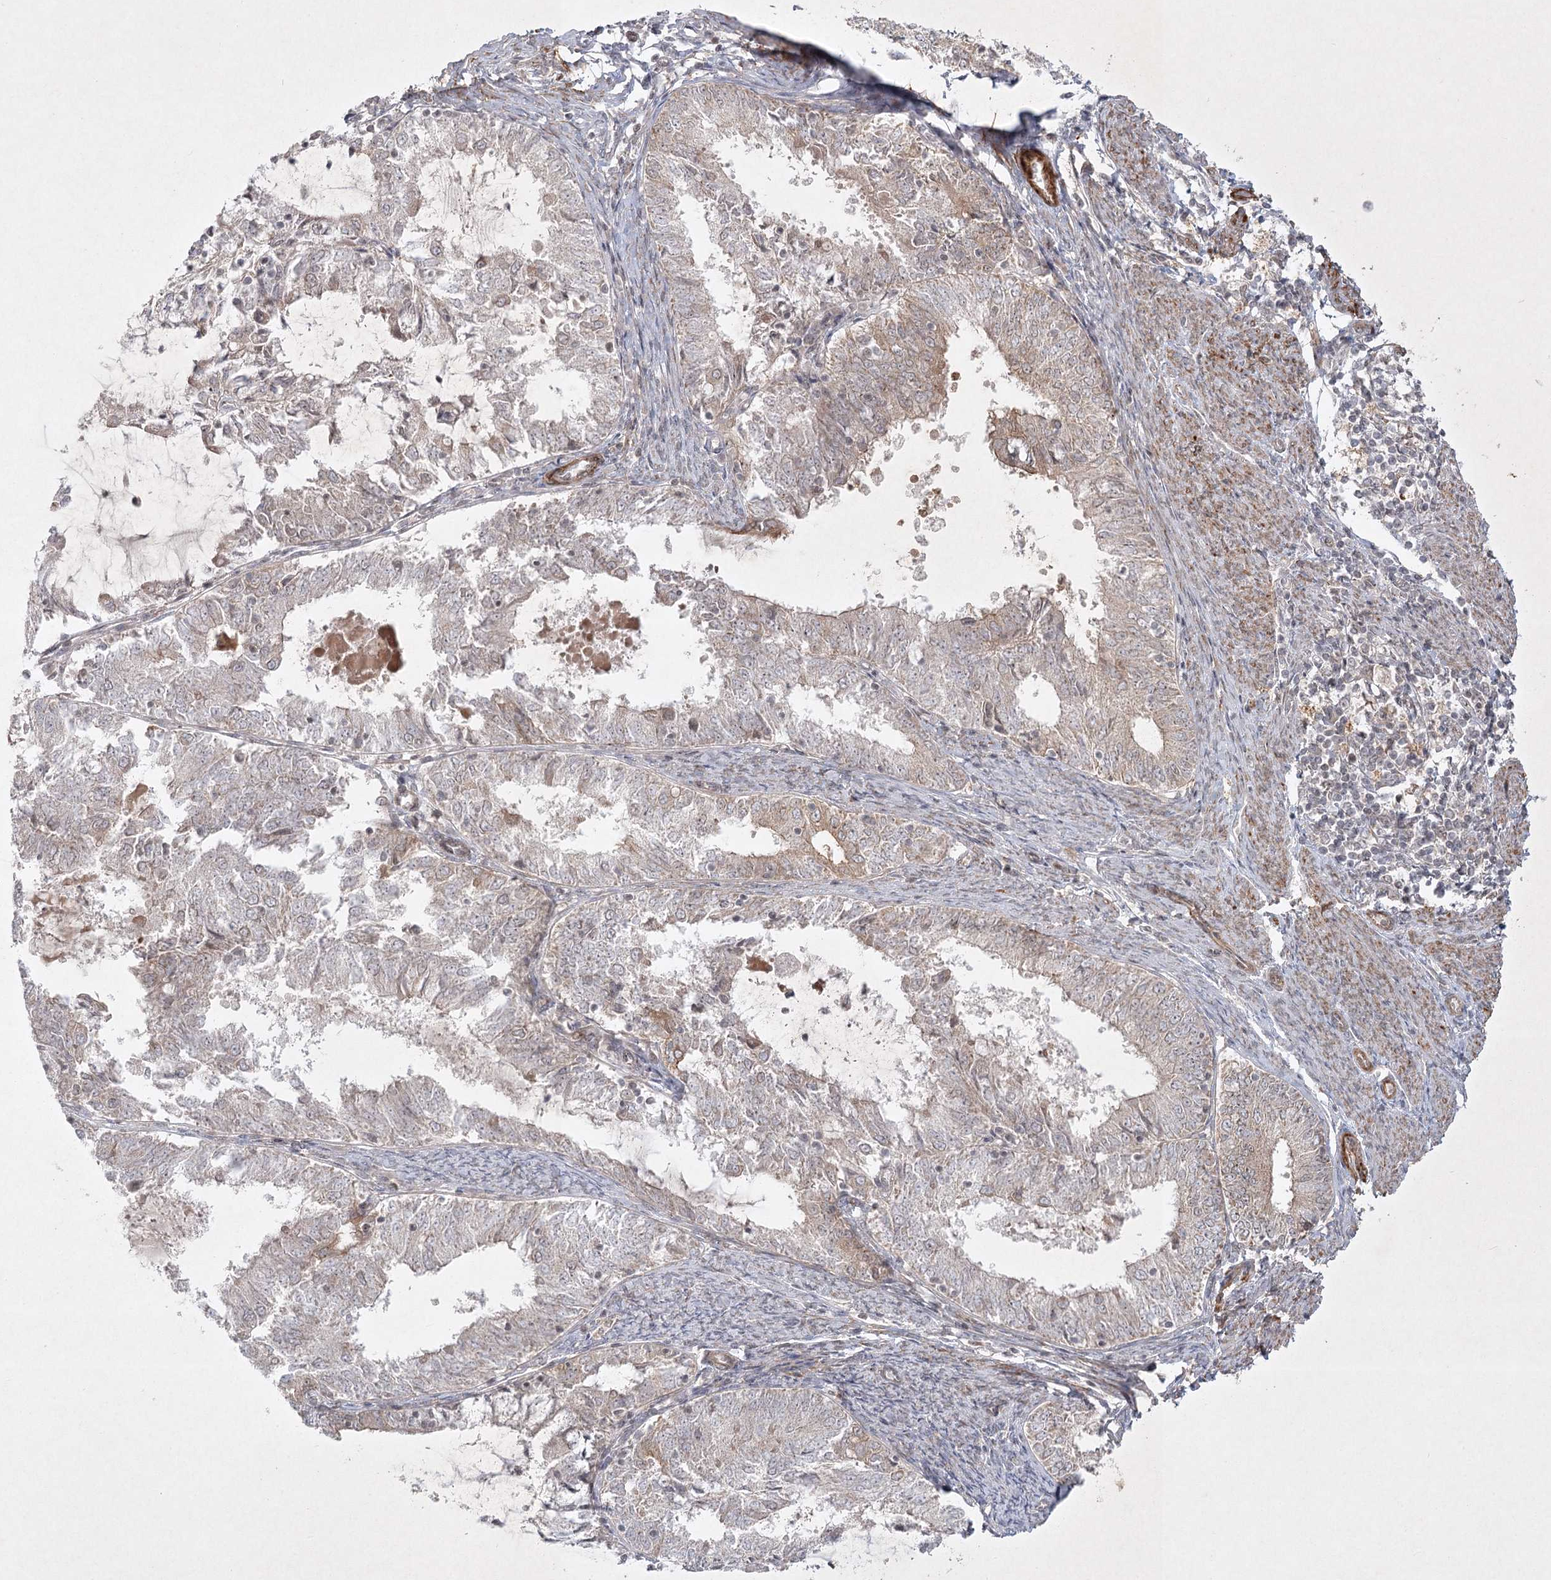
{"staining": {"intensity": "weak", "quantity": "<25%", "location": "cytoplasmic/membranous"}, "tissue": "endometrial cancer", "cell_type": "Tumor cells", "image_type": "cancer", "snomed": [{"axis": "morphology", "description": "Adenocarcinoma, NOS"}, {"axis": "topography", "description": "Endometrium"}], "caption": "IHC histopathology image of human endometrial cancer (adenocarcinoma) stained for a protein (brown), which reveals no staining in tumor cells. Brightfield microscopy of immunohistochemistry (IHC) stained with DAB (brown) and hematoxylin (blue), captured at high magnification.", "gene": "SH2D3A", "patient": {"sex": "female", "age": 57}}